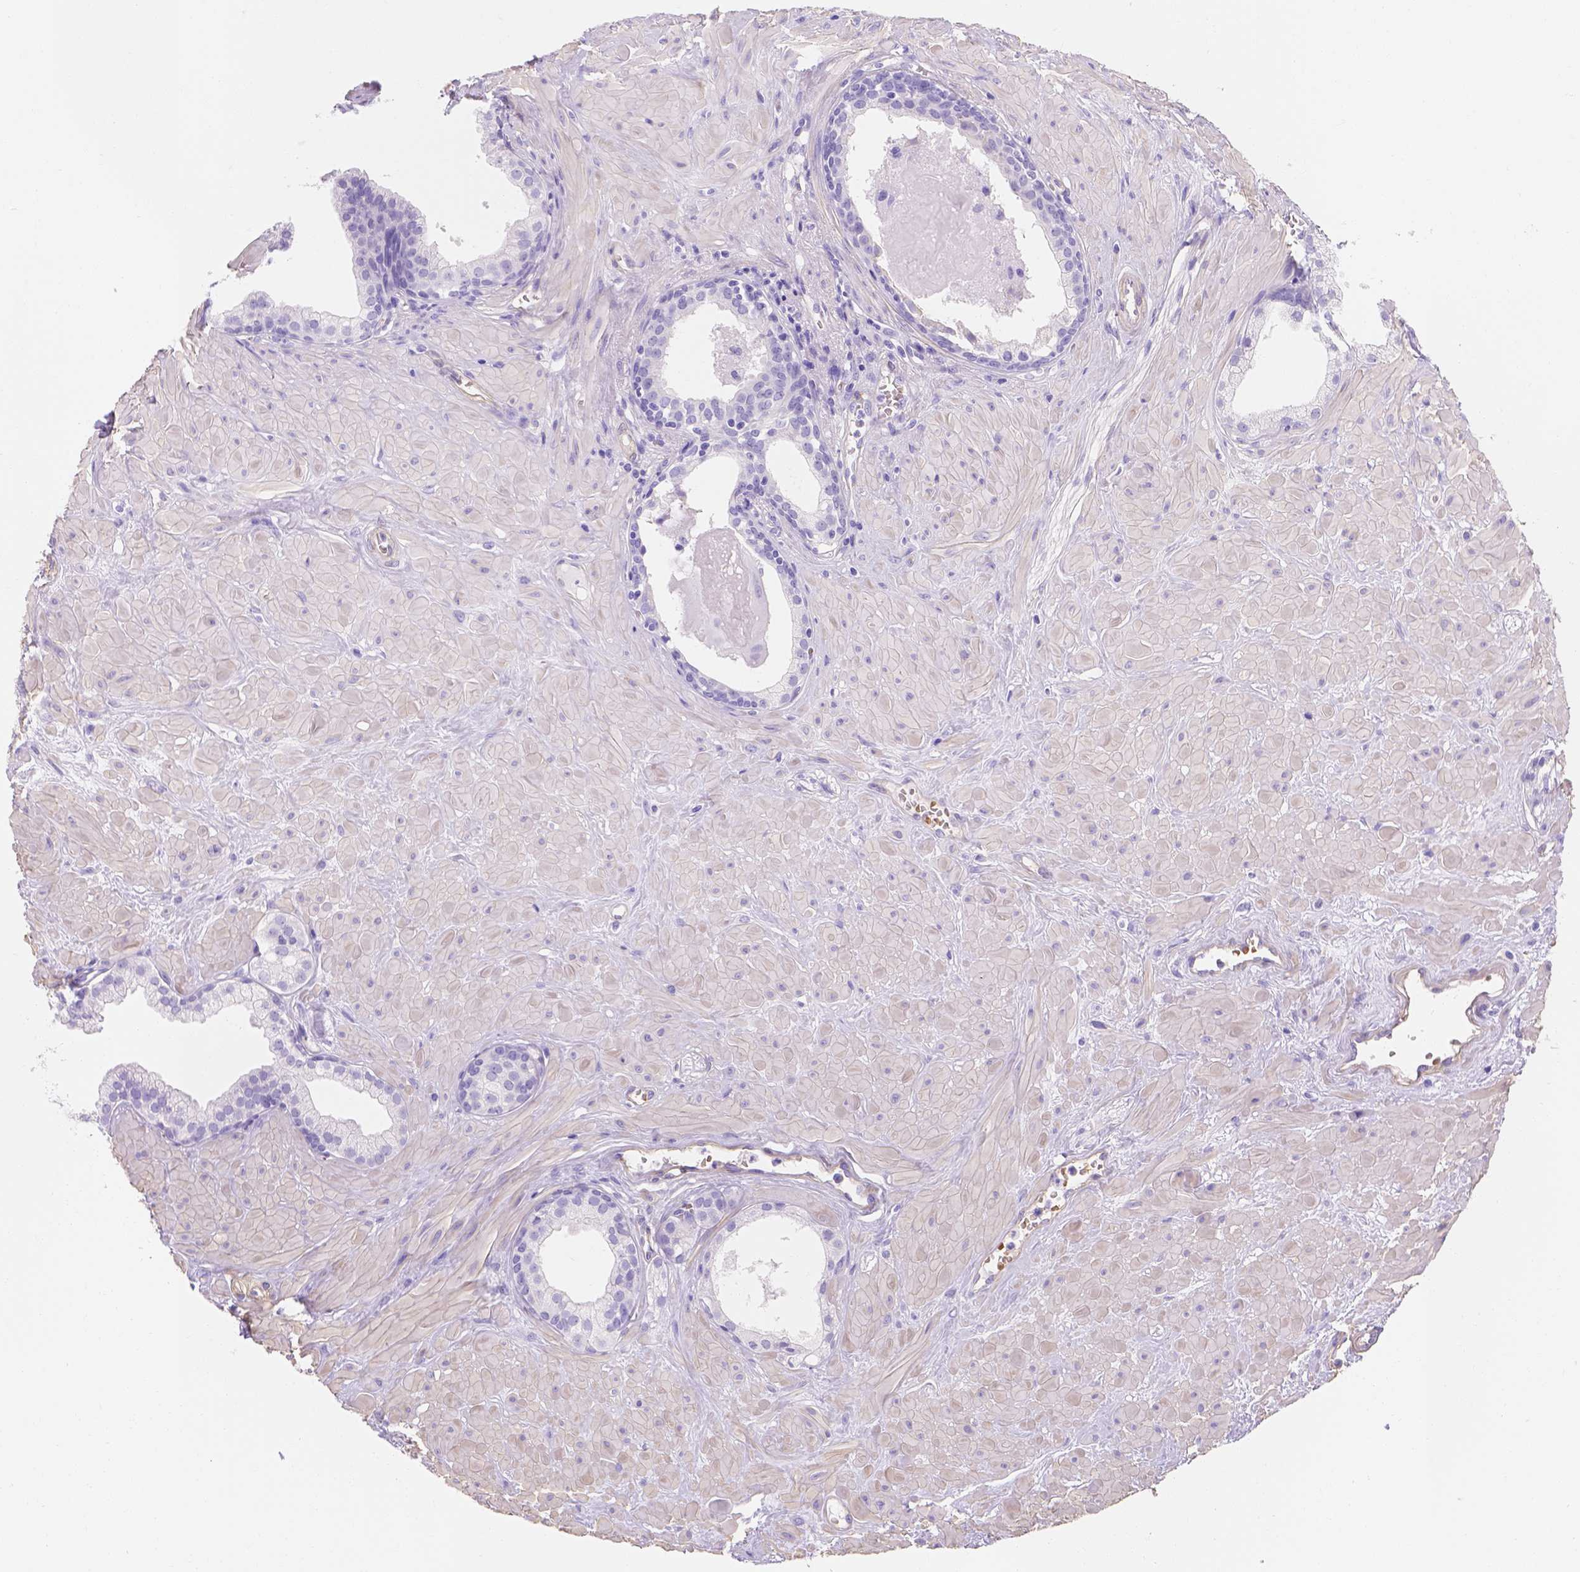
{"staining": {"intensity": "negative", "quantity": "none", "location": "none"}, "tissue": "prostate", "cell_type": "Glandular cells", "image_type": "normal", "snomed": [{"axis": "morphology", "description": "Normal tissue, NOS"}, {"axis": "topography", "description": "Prostate"}], "caption": "Histopathology image shows no significant protein positivity in glandular cells of benign prostate.", "gene": "SLC40A1", "patient": {"sex": "male", "age": 48}}